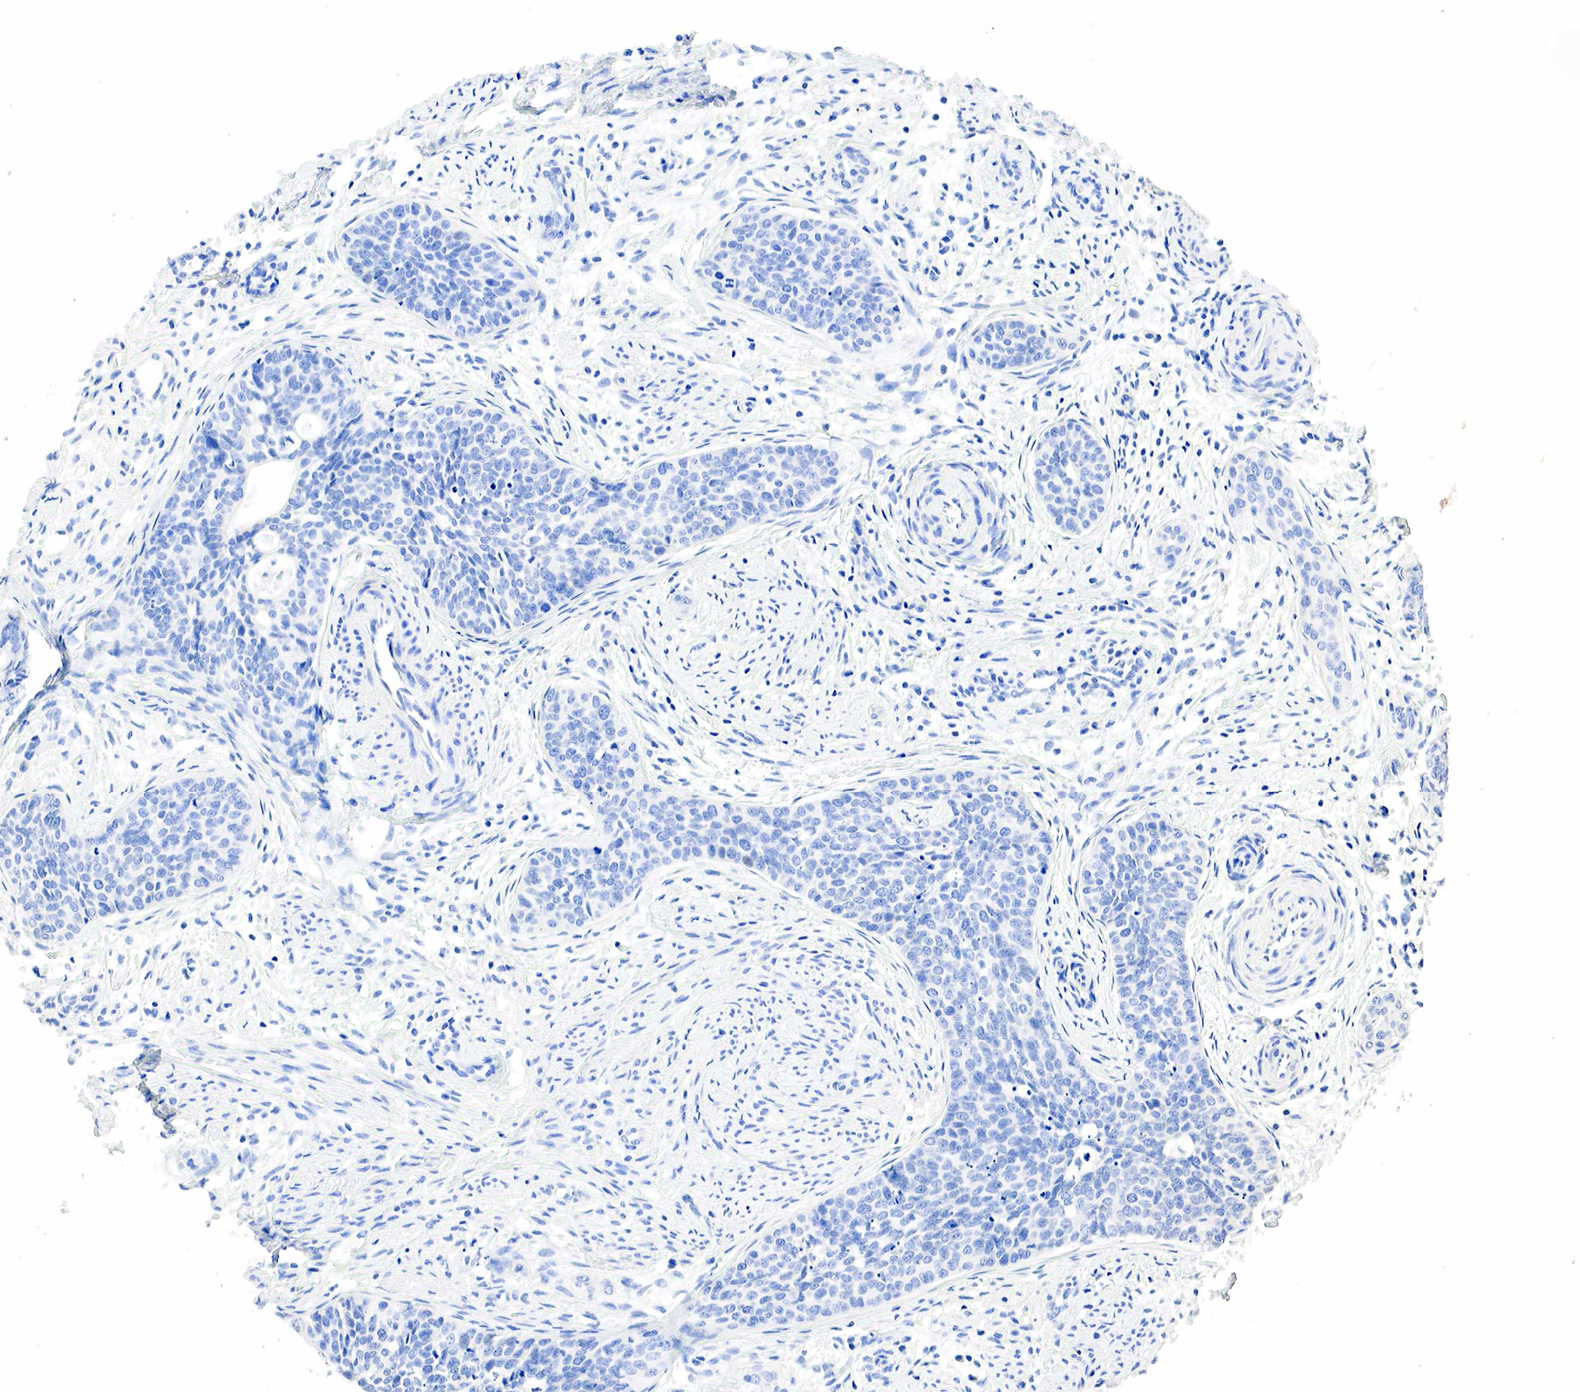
{"staining": {"intensity": "negative", "quantity": "none", "location": "none"}, "tissue": "cervical cancer", "cell_type": "Tumor cells", "image_type": "cancer", "snomed": [{"axis": "morphology", "description": "Squamous cell carcinoma, NOS"}, {"axis": "topography", "description": "Cervix"}], "caption": "High power microscopy micrograph of an immunohistochemistry (IHC) photomicrograph of cervical cancer (squamous cell carcinoma), revealing no significant expression in tumor cells.", "gene": "SST", "patient": {"sex": "female", "age": 34}}